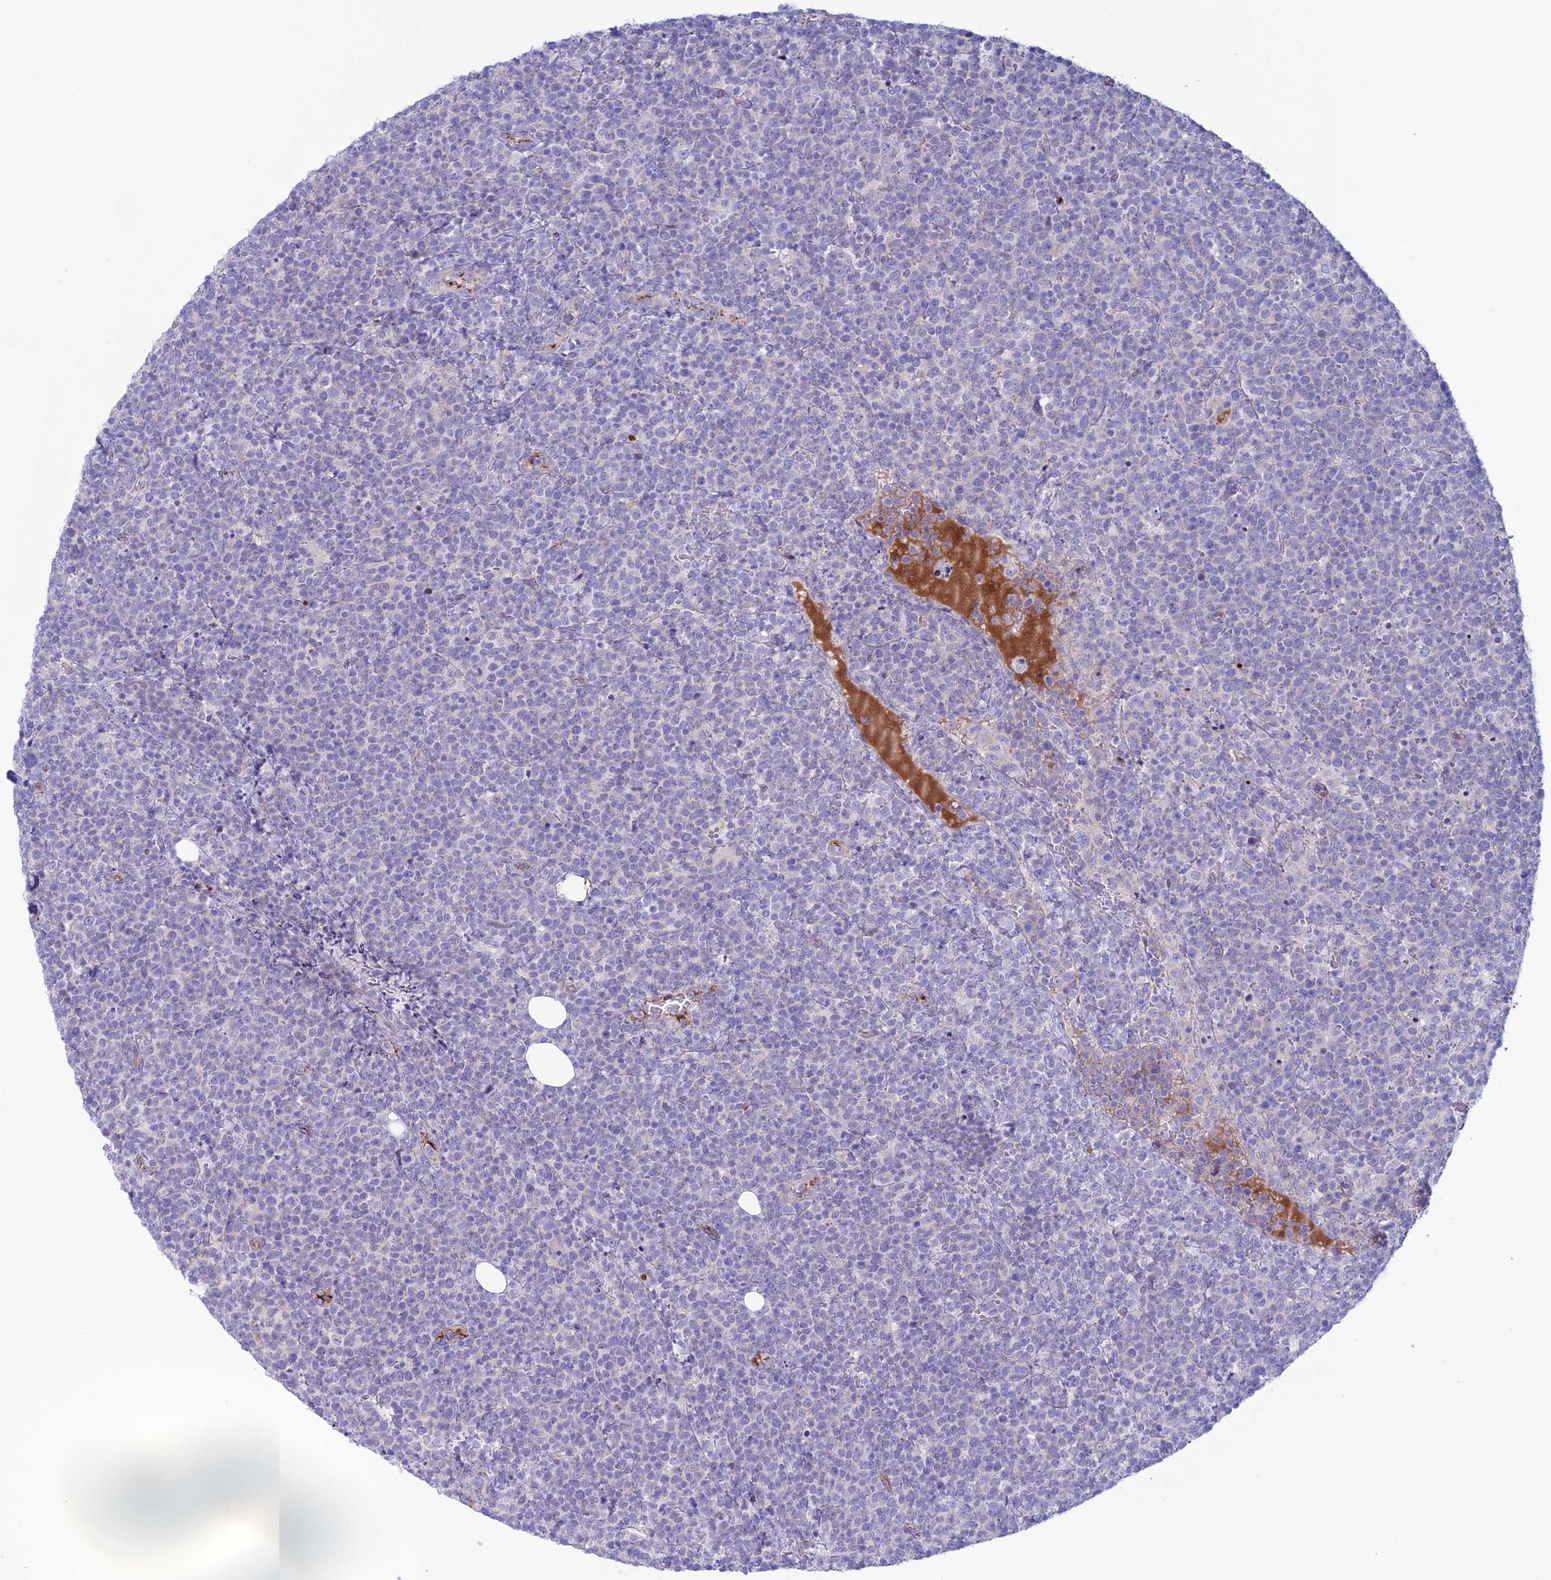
{"staining": {"intensity": "negative", "quantity": "none", "location": "none"}, "tissue": "lymphoma", "cell_type": "Tumor cells", "image_type": "cancer", "snomed": [{"axis": "morphology", "description": "Malignant lymphoma, non-Hodgkin's type, High grade"}, {"axis": "topography", "description": "Lymph node"}], "caption": "This is an IHC histopathology image of human malignant lymphoma, non-Hodgkin's type (high-grade). There is no expression in tumor cells.", "gene": "CDC42EP5", "patient": {"sex": "male", "age": 61}}